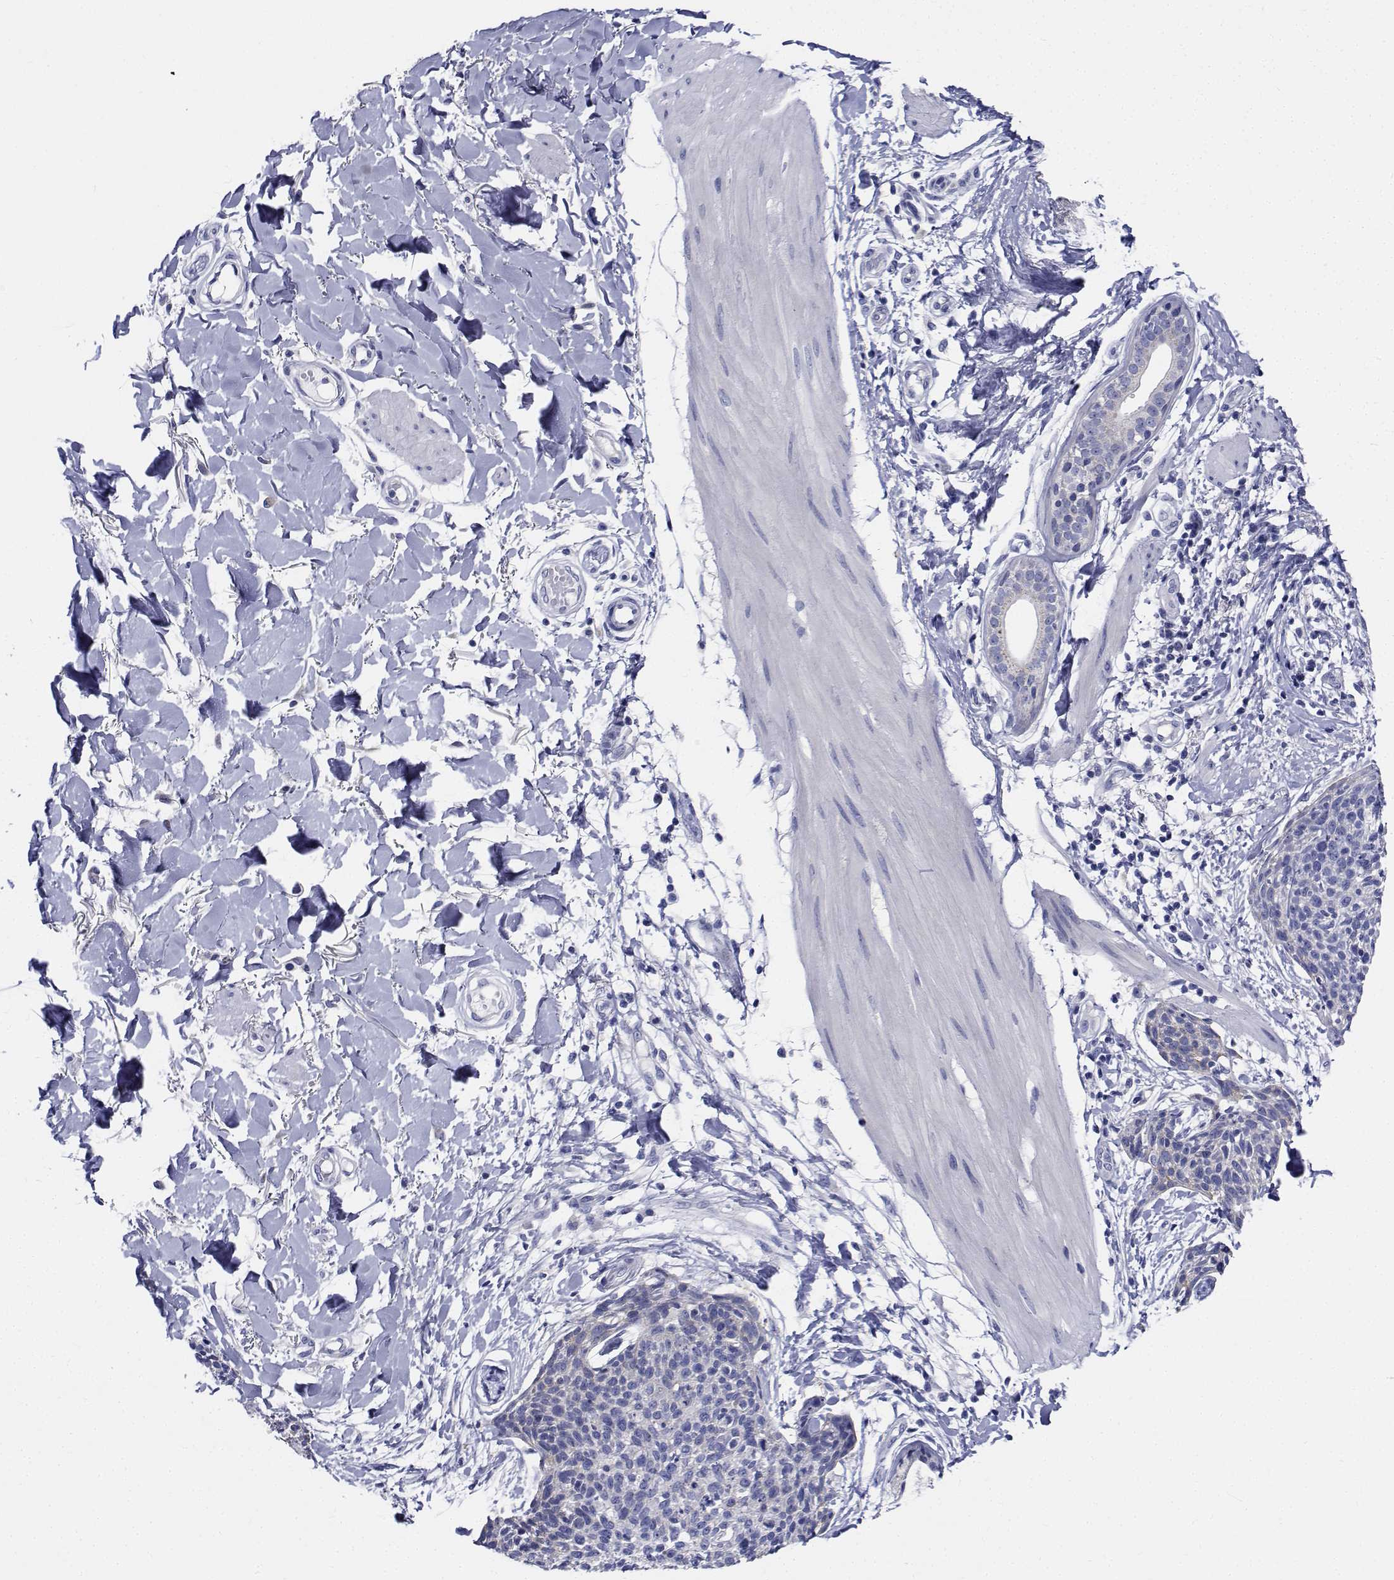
{"staining": {"intensity": "negative", "quantity": "none", "location": "none"}, "tissue": "skin cancer", "cell_type": "Tumor cells", "image_type": "cancer", "snomed": [{"axis": "morphology", "description": "Squamous cell carcinoma, NOS"}, {"axis": "topography", "description": "Skin"}, {"axis": "topography", "description": "Vulva"}], "caption": "This is an immunohistochemistry micrograph of human skin squamous cell carcinoma. There is no expression in tumor cells.", "gene": "CDHR3", "patient": {"sex": "female", "age": 75}}